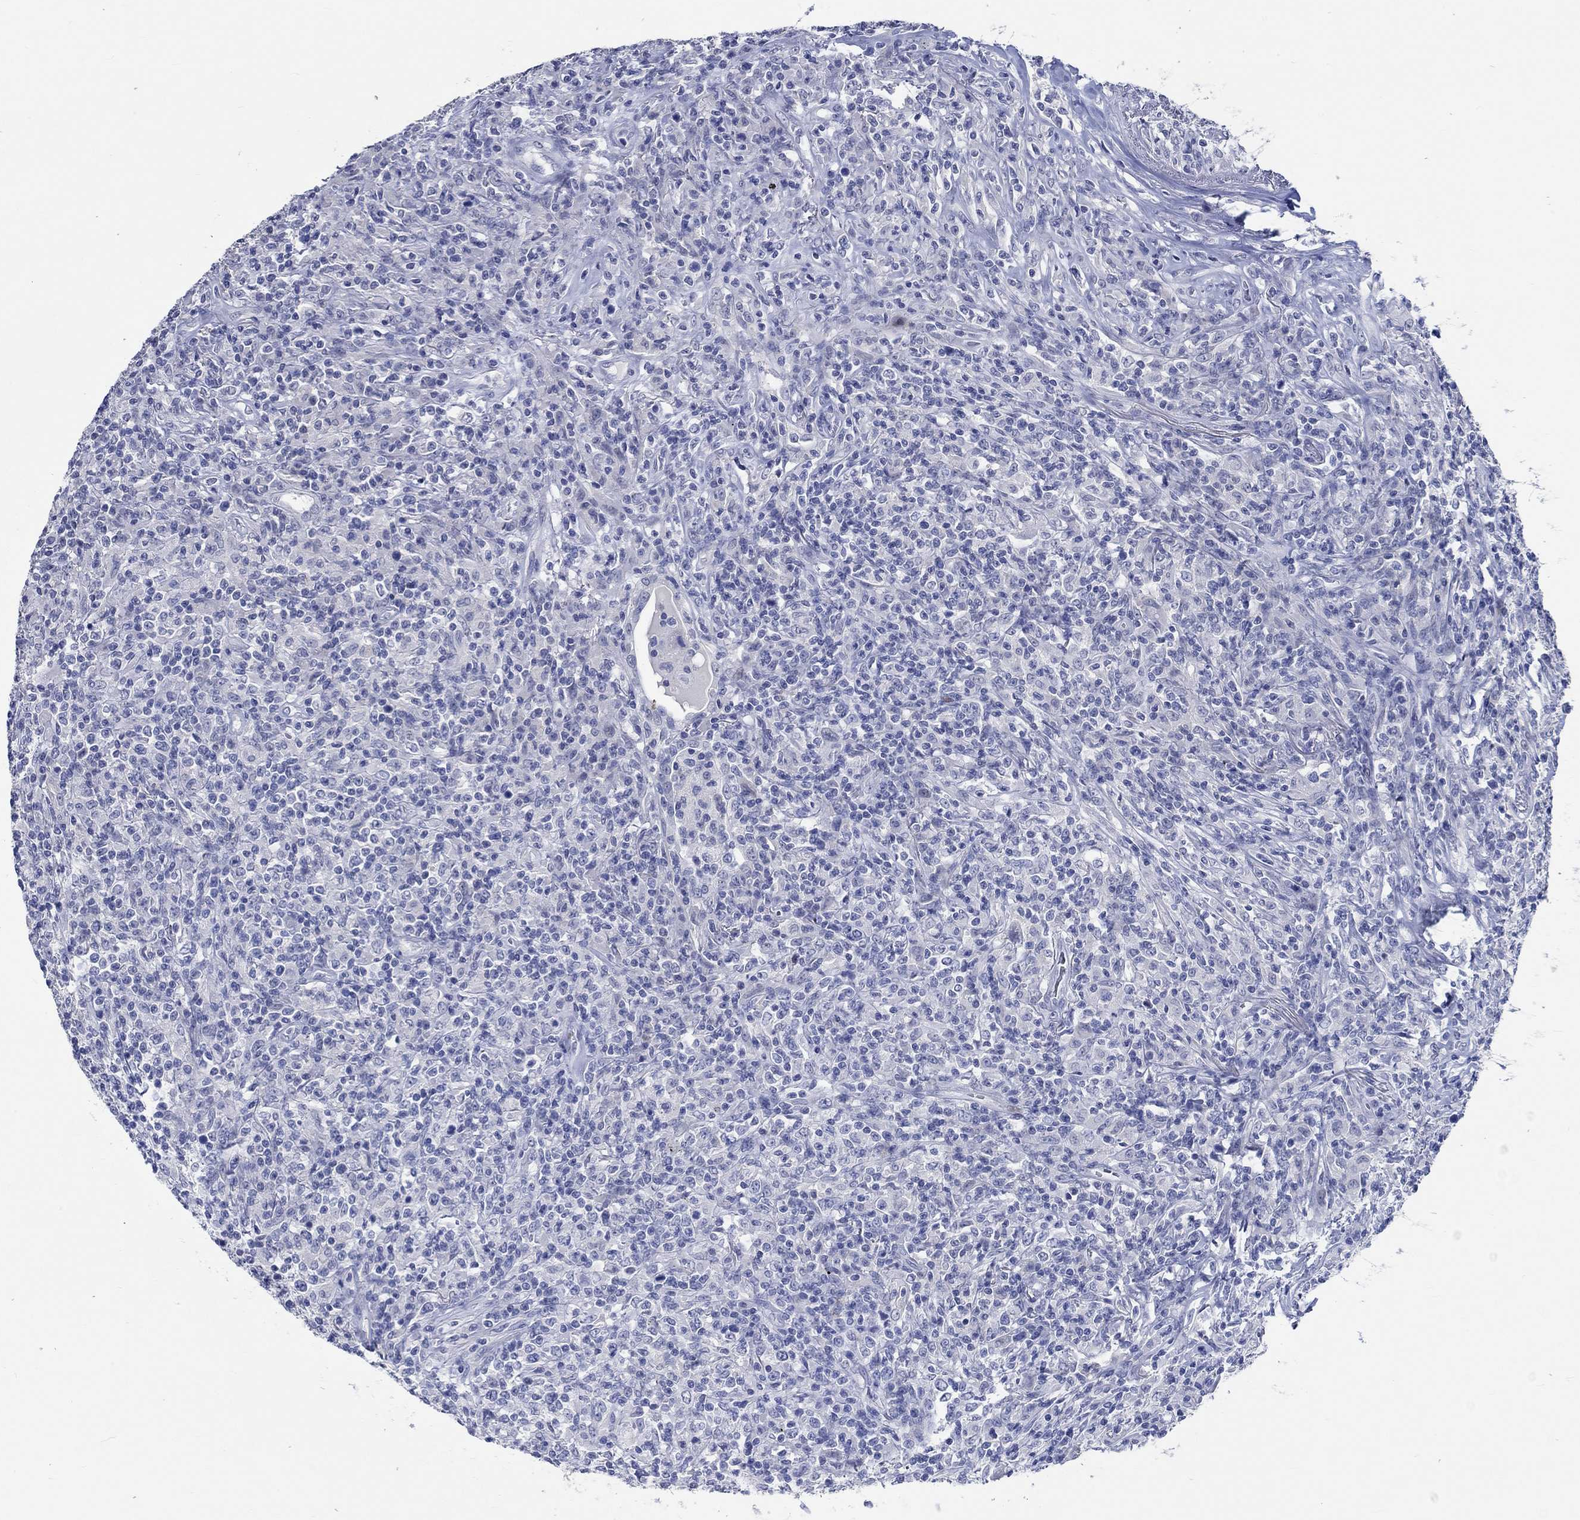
{"staining": {"intensity": "negative", "quantity": "none", "location": "none"}, "tissue": "lymphoma", "cell_type": "Tumor cells", "image_type": "cancer", "snomed": [{"axis": "morphology", "description": "Malignant lymphoma, non-Hodgkin's type, High grade"}, {"axis": "topography", "description": "Lung"}], "caption": "IHC of human lymphoma shows no positivity in tumor cells. (Stains: DAB immunohistochemistry with hematoxylin counter stain, Microscopy: brightfield microscopy at high magnification).", "gene": "C4orf47", "patient": {"sex": "male", "age": 79}}